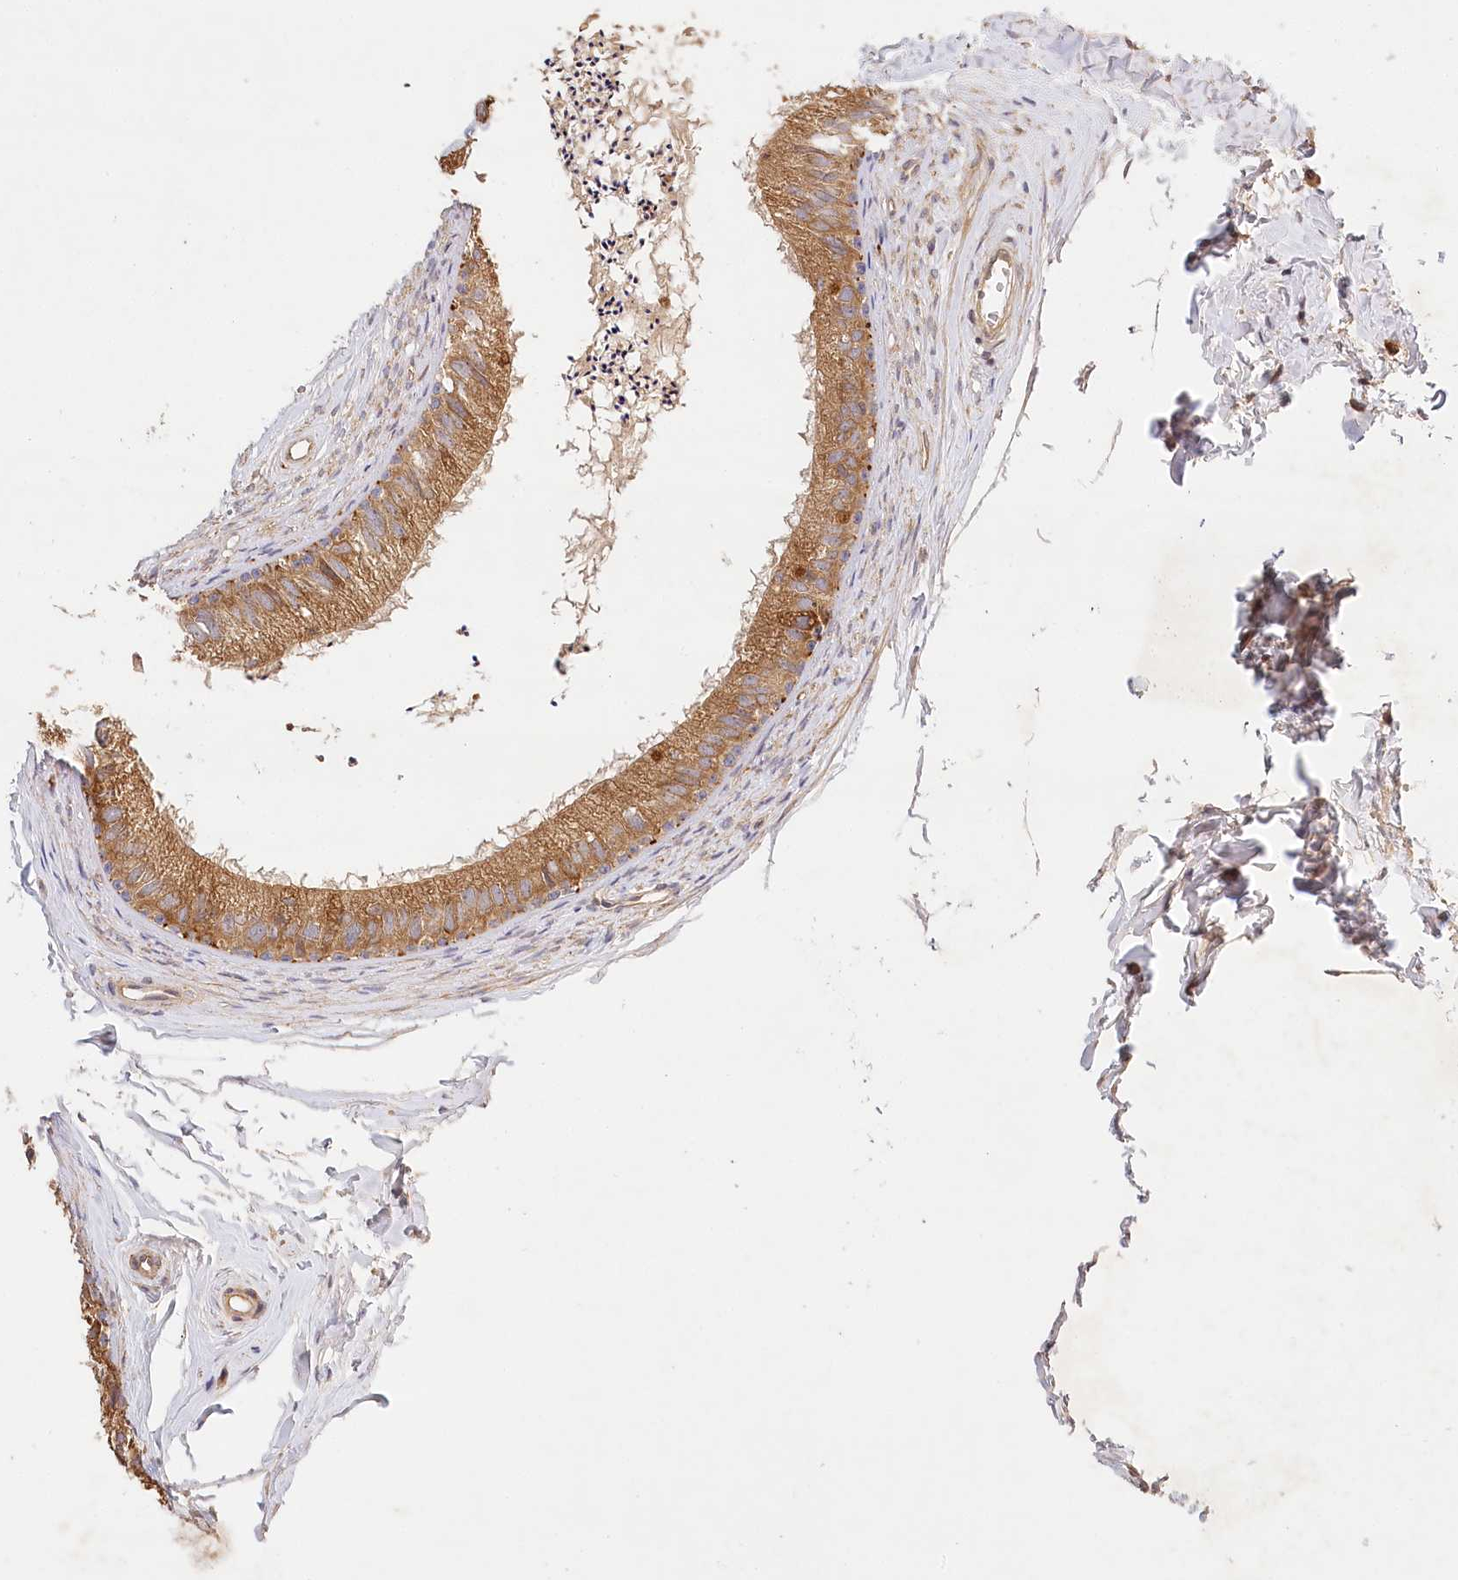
{"staining": {"intensity": "moderate", "quantity": ">75%", "location": "cytoplasmic/membranous"}, "tissue": "epididymis", "cell_type": "Glandular cells", "image_type": "normal", "snomed": [{"axis": "morphology", "description": "Normal tissue, NOS"}, {"axis": "topography", "description": "Epididymis"}], "caption": "This histopathology image demonstrates immunohistochemistry (IHC) staining of unremarkable human epididymis, with medium moderate cytoplasmic/membranous staining in about >75% of glandular cells.", "gene": "LSS", "patient": {"sex": "male", "age": 56}}